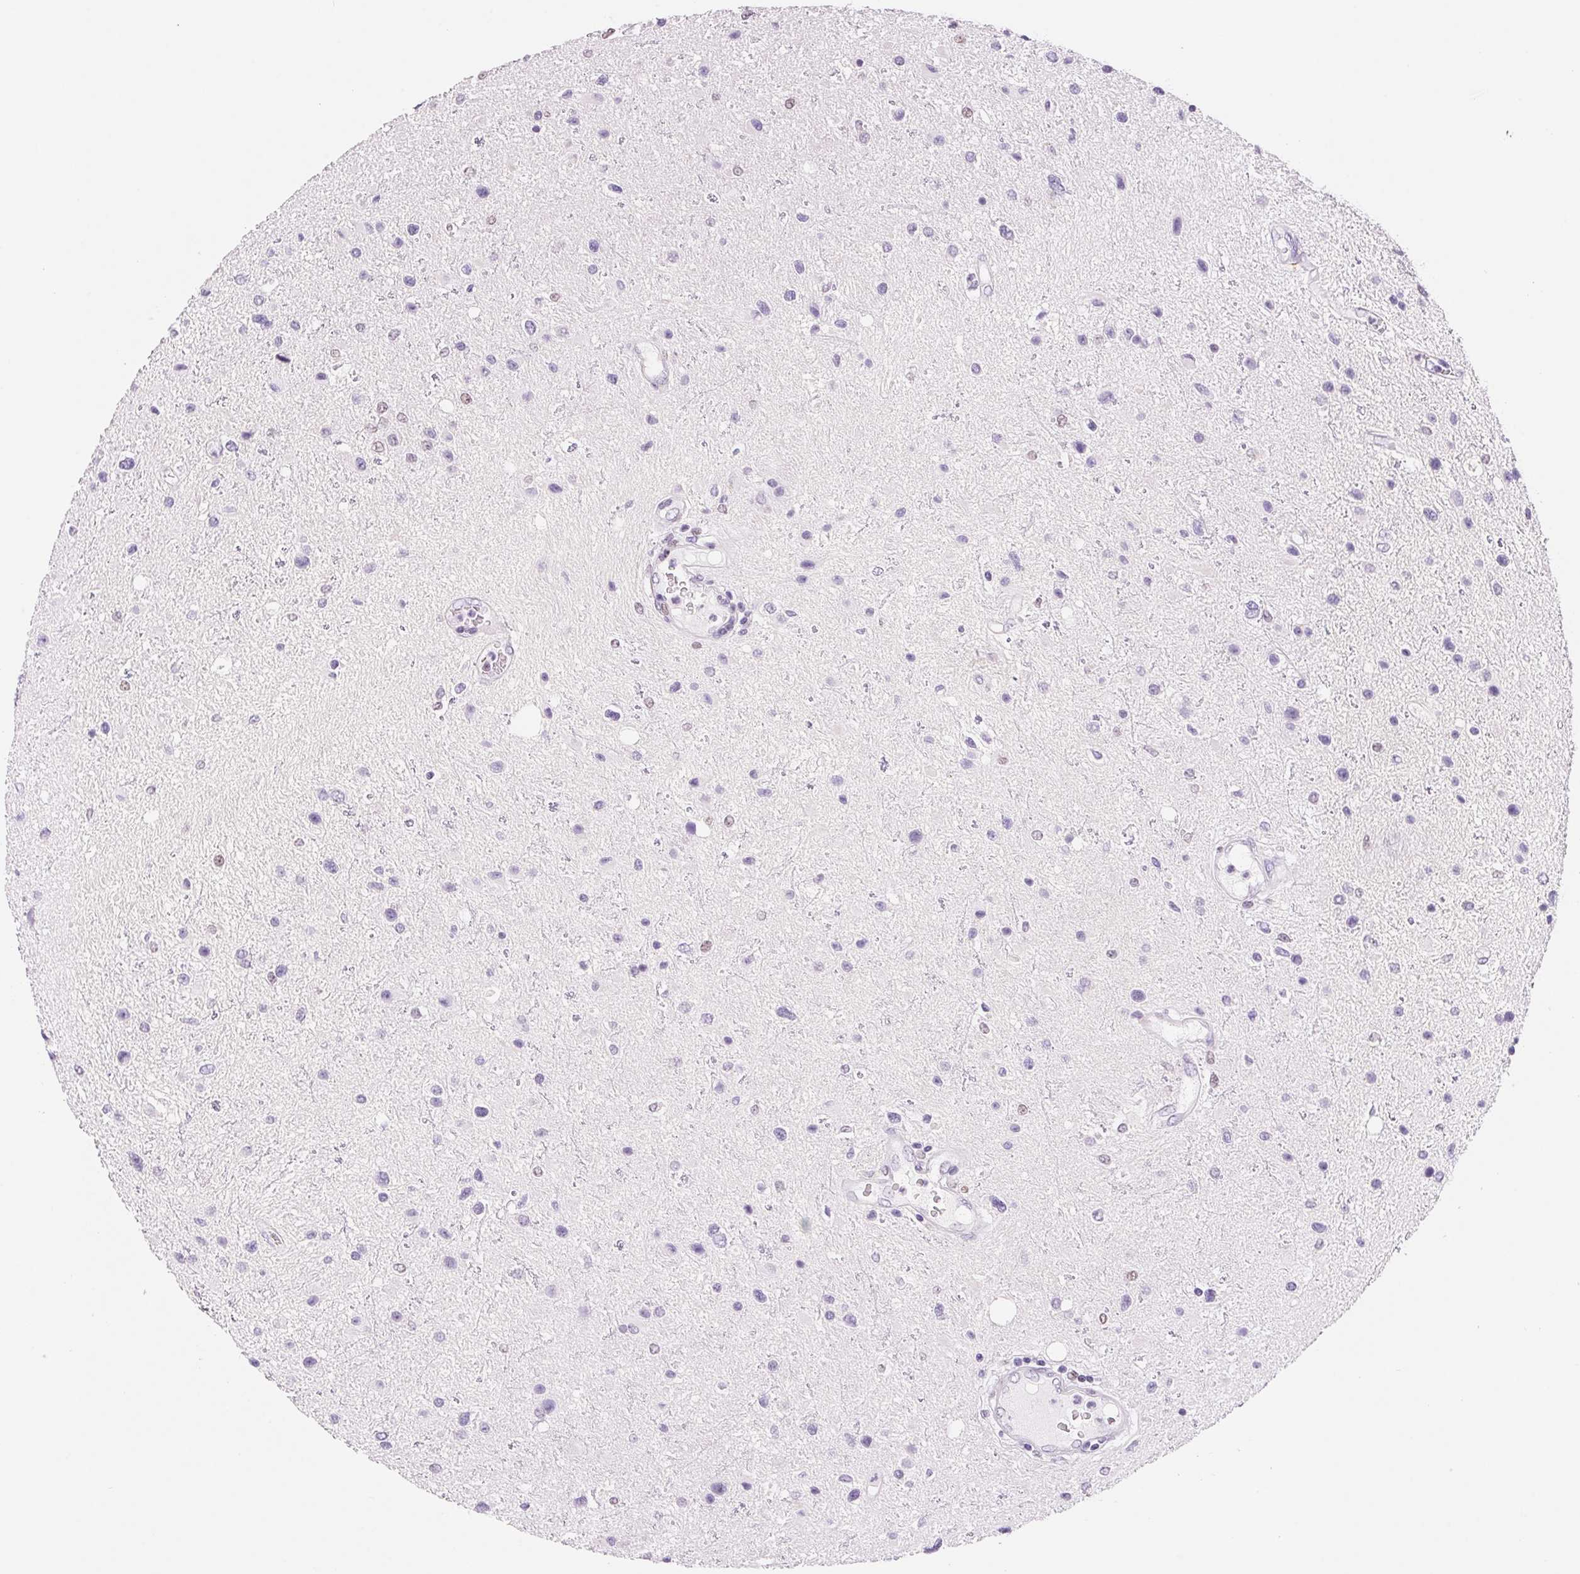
{"staining": {"intensity": "negative", "quantity": "none", "location": "none"}, "tissue": "glioma", "cell_type": "Tumor cells", "image_type": "cancer", "snomed": [{"axis": "morphology", "description": "Glioma, malignant, Low grade"}, {"axis": "topography", "description": "Brain"}], "caption": "Immunohistochemical staining of glioma exhibits no significant staining in tumor cells.", "gene": "ASGR2", "patient": {"sex": "female", "age": 32}}